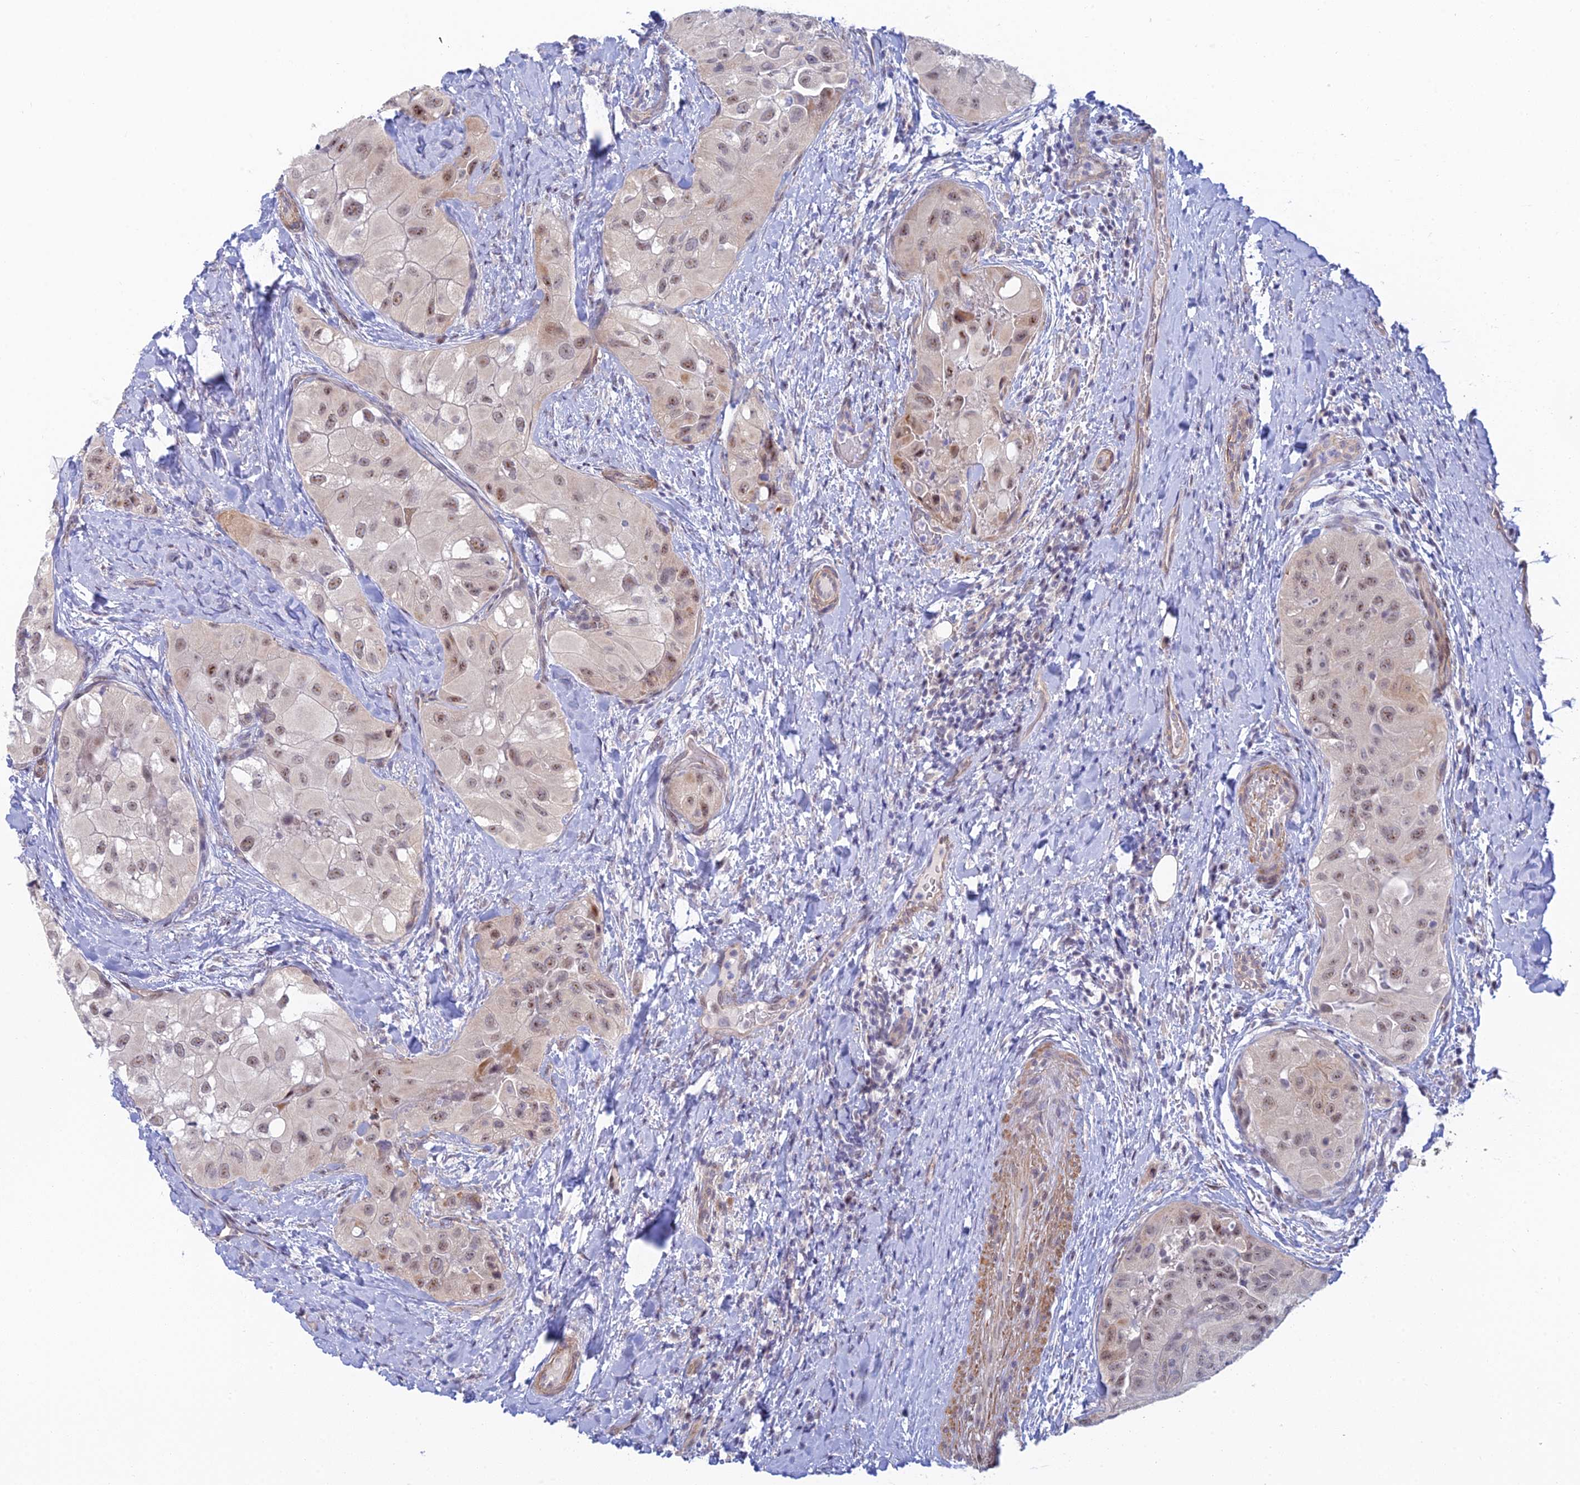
{"staining": {"intensity": "weak", "quantity": ">75%", "location": "nuclear"}, "tissue": "thyroid cancer", "cell_type": "Tumor cells", "image_type": "cancer", "snomed": [{"axis": "morphology", "description": "Normal tissue, NOS"}, {"axis": "morphology", "description": "Papillary adenocarcinoma, NOS"}, {"axis": "topography", "description": "Thyroid gland"}], "caption": "Human thyroid papillary adenocarcinoma stained with a protein marker shows weak staining in tumor cells.", "gene": "CFAP92", "patient": {"sex": "female", "age": 59}}